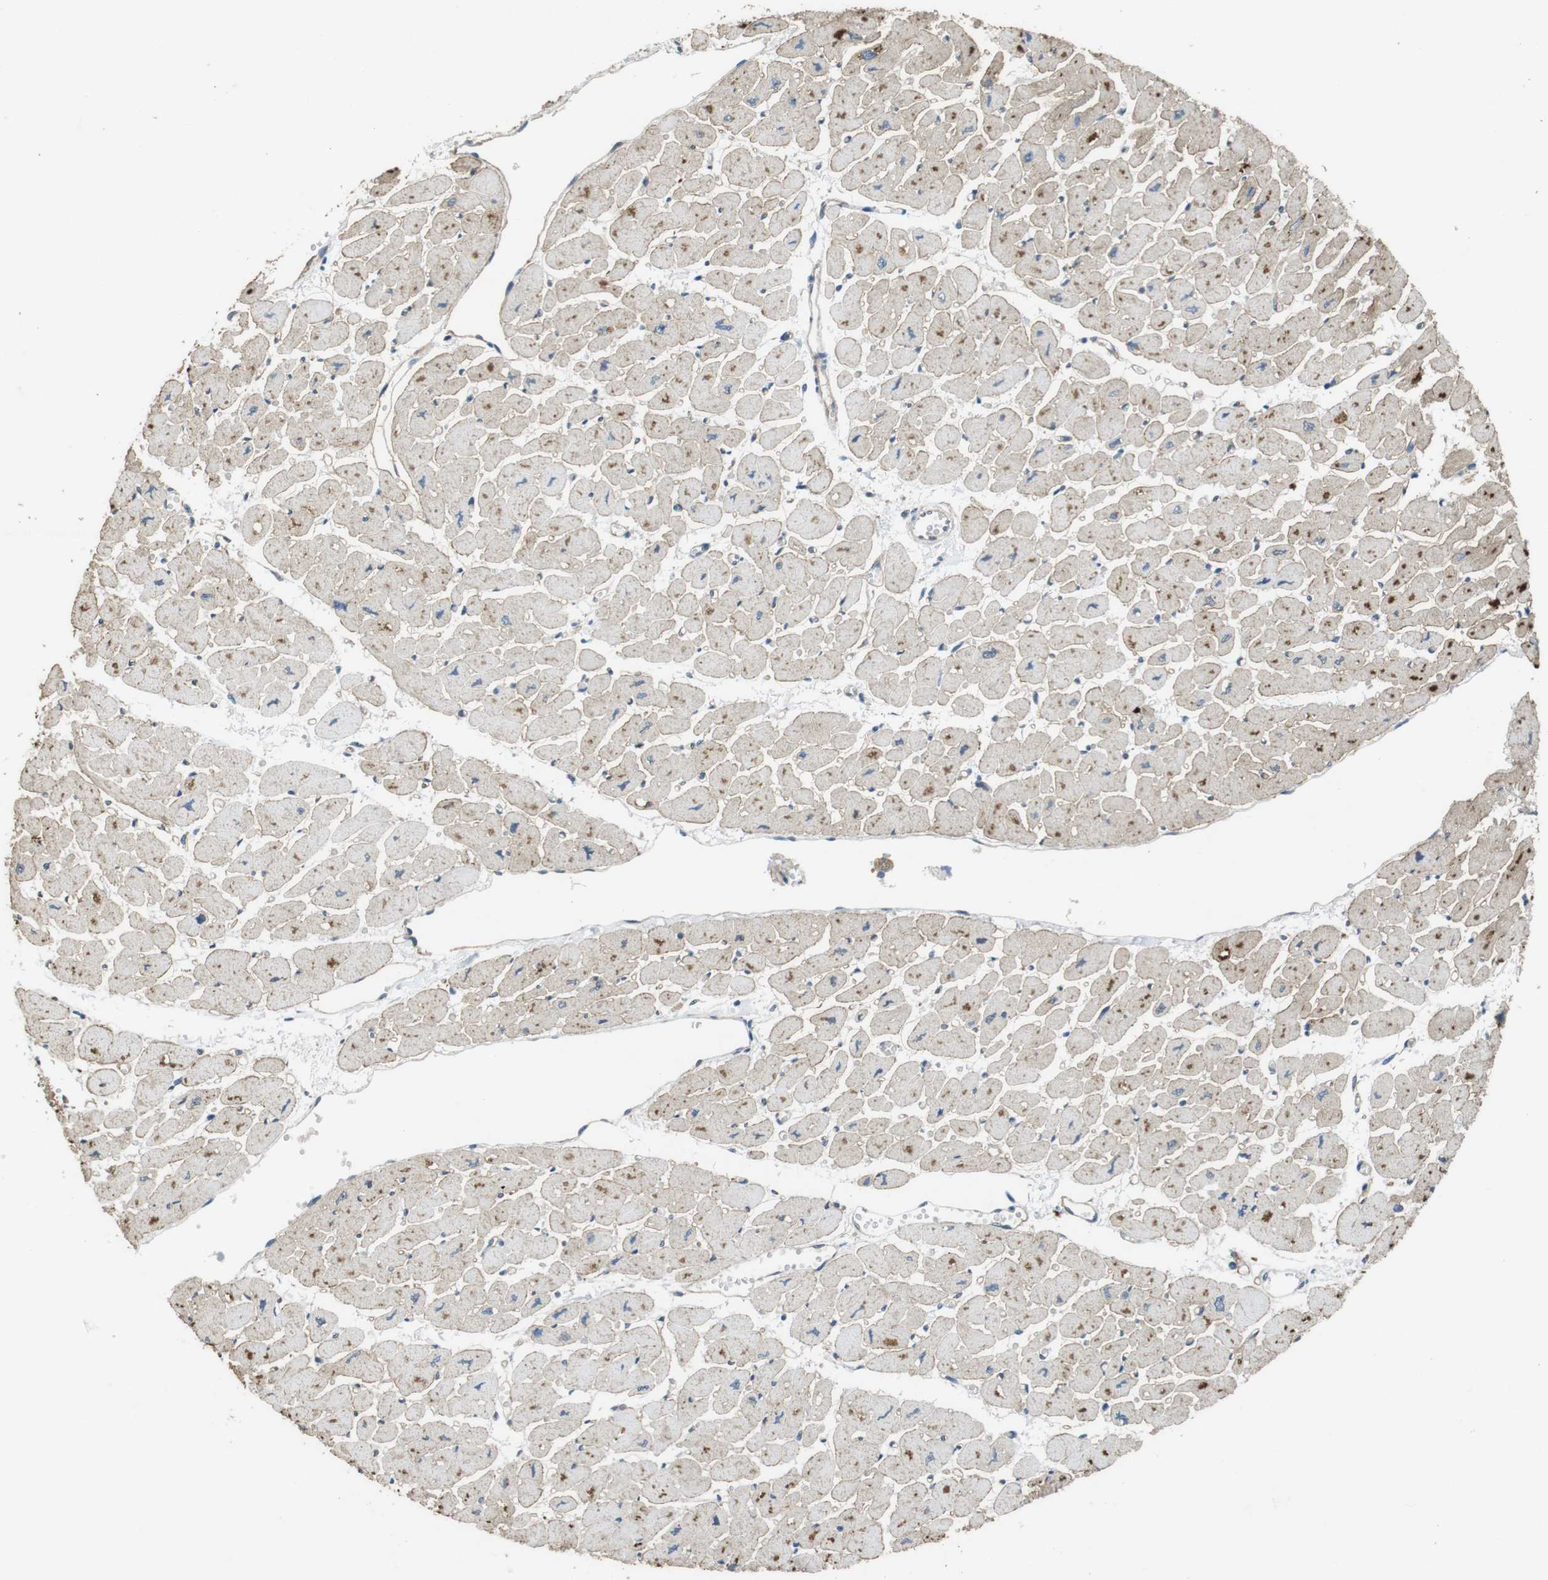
{"staining": {"intensity": "weak", "quantity": "25%-75%", "location": "cytoplasmic/membranous"}, "tissue": "heart muscle", "cell_type": "Cardiomyocytes", "image_type": "normal", "snomed": [{"axis": "morphology", "description": "Normal tissue, NOS"}, {"axis": "topography", "description": "Heart"}], "caption": "IHC (DAB (3,3'-diaminobenzidine)) staining of benign human heart muscle demonstrates weak cytoplasmic/membranous protein expression in about 25%-75% of cardiomyocytes.", "gene": "CLDN7", "patient": {"sex": "female", "age": 54}}